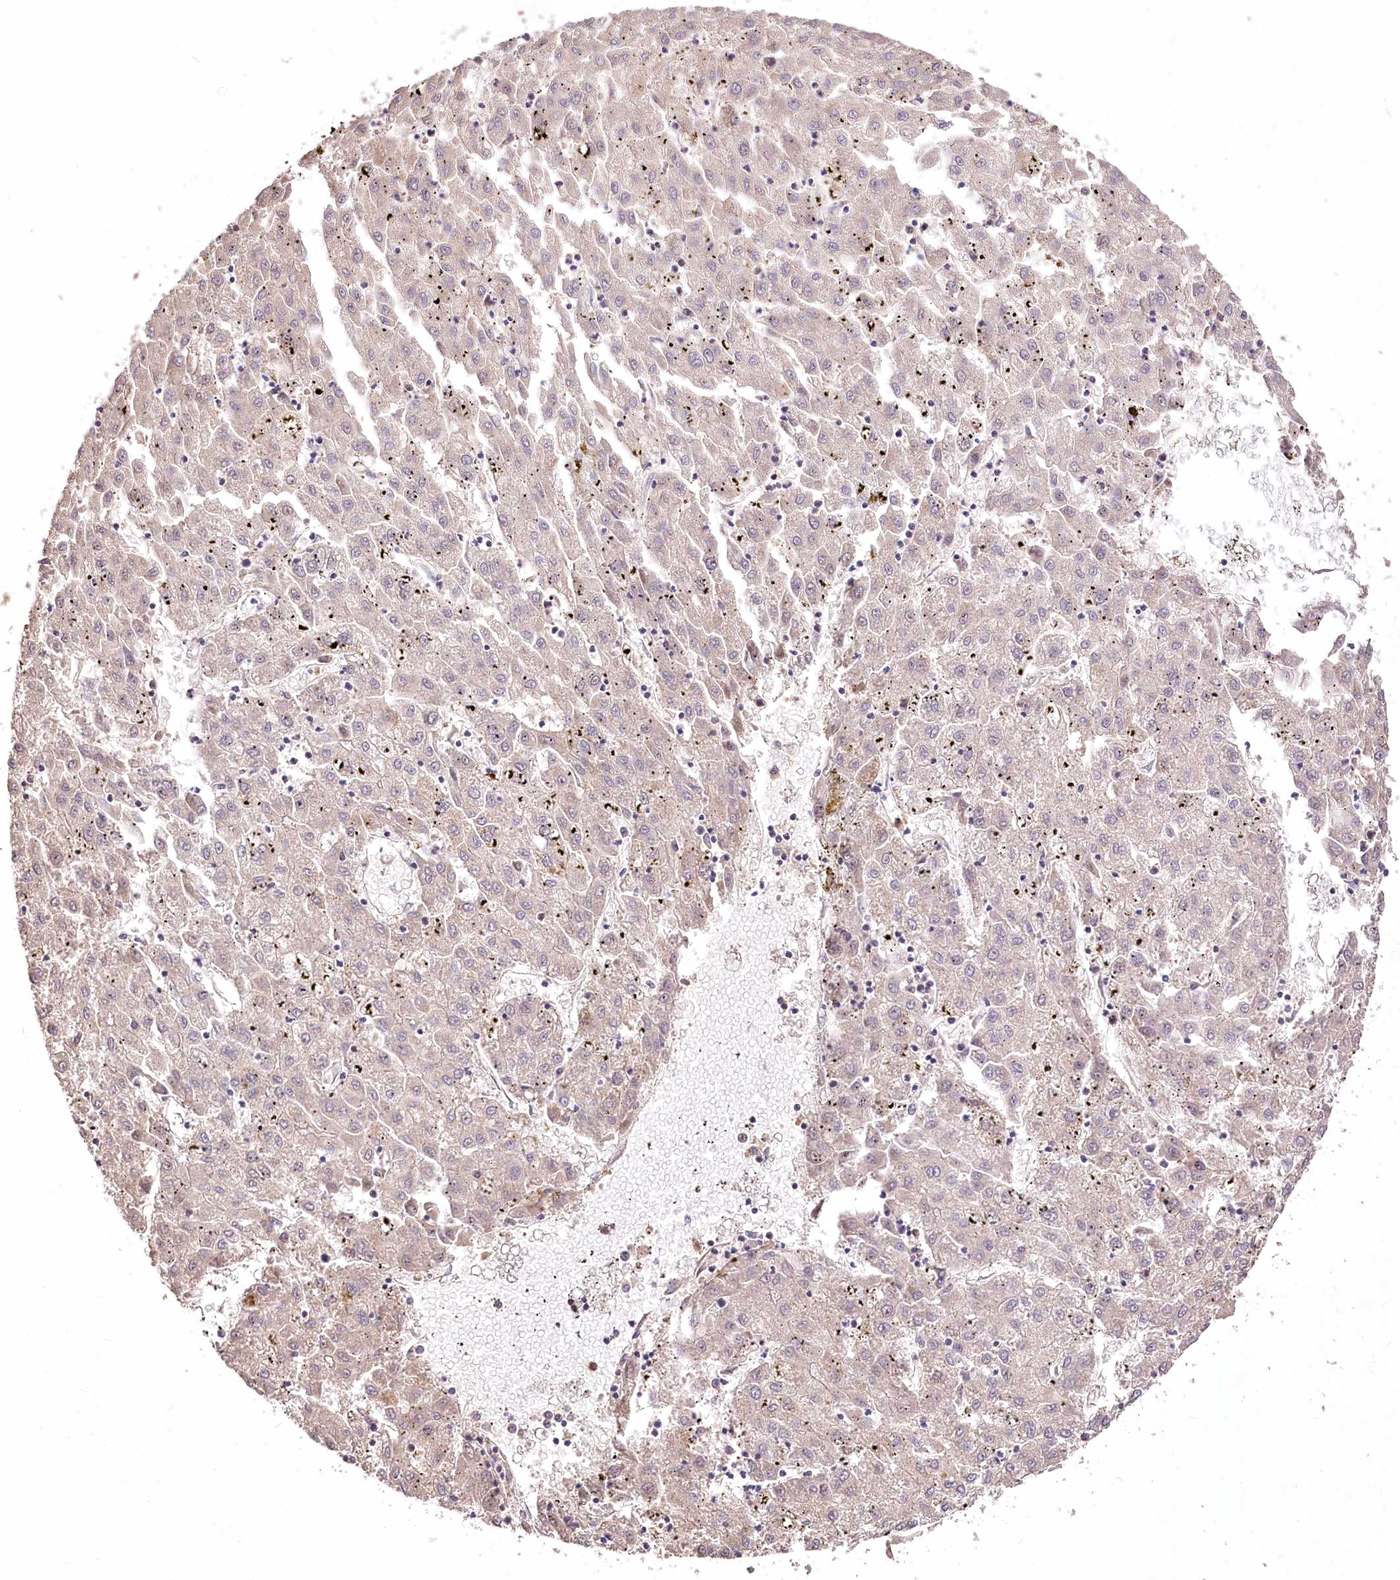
{"staining": {"intensity": "negative", "quantity": "none", "location": "none"}, "tissue": "liver cancer", "cell_type": "Tumor cells", "image_type": "cancer", "snomed": [{"axis": "morphology", "description": "Carcinoma, Hepatocellular, NOS"}, {"axis": "topography", "description": "Liver"}], "caption": "Immunohistochemical staining of human liver cancer (hepatocellular carcinoma) demonstrates no significant positivity in tumor cells.", "gene": "SERGEF", "patient": {"sex": "male", "age": 72}}